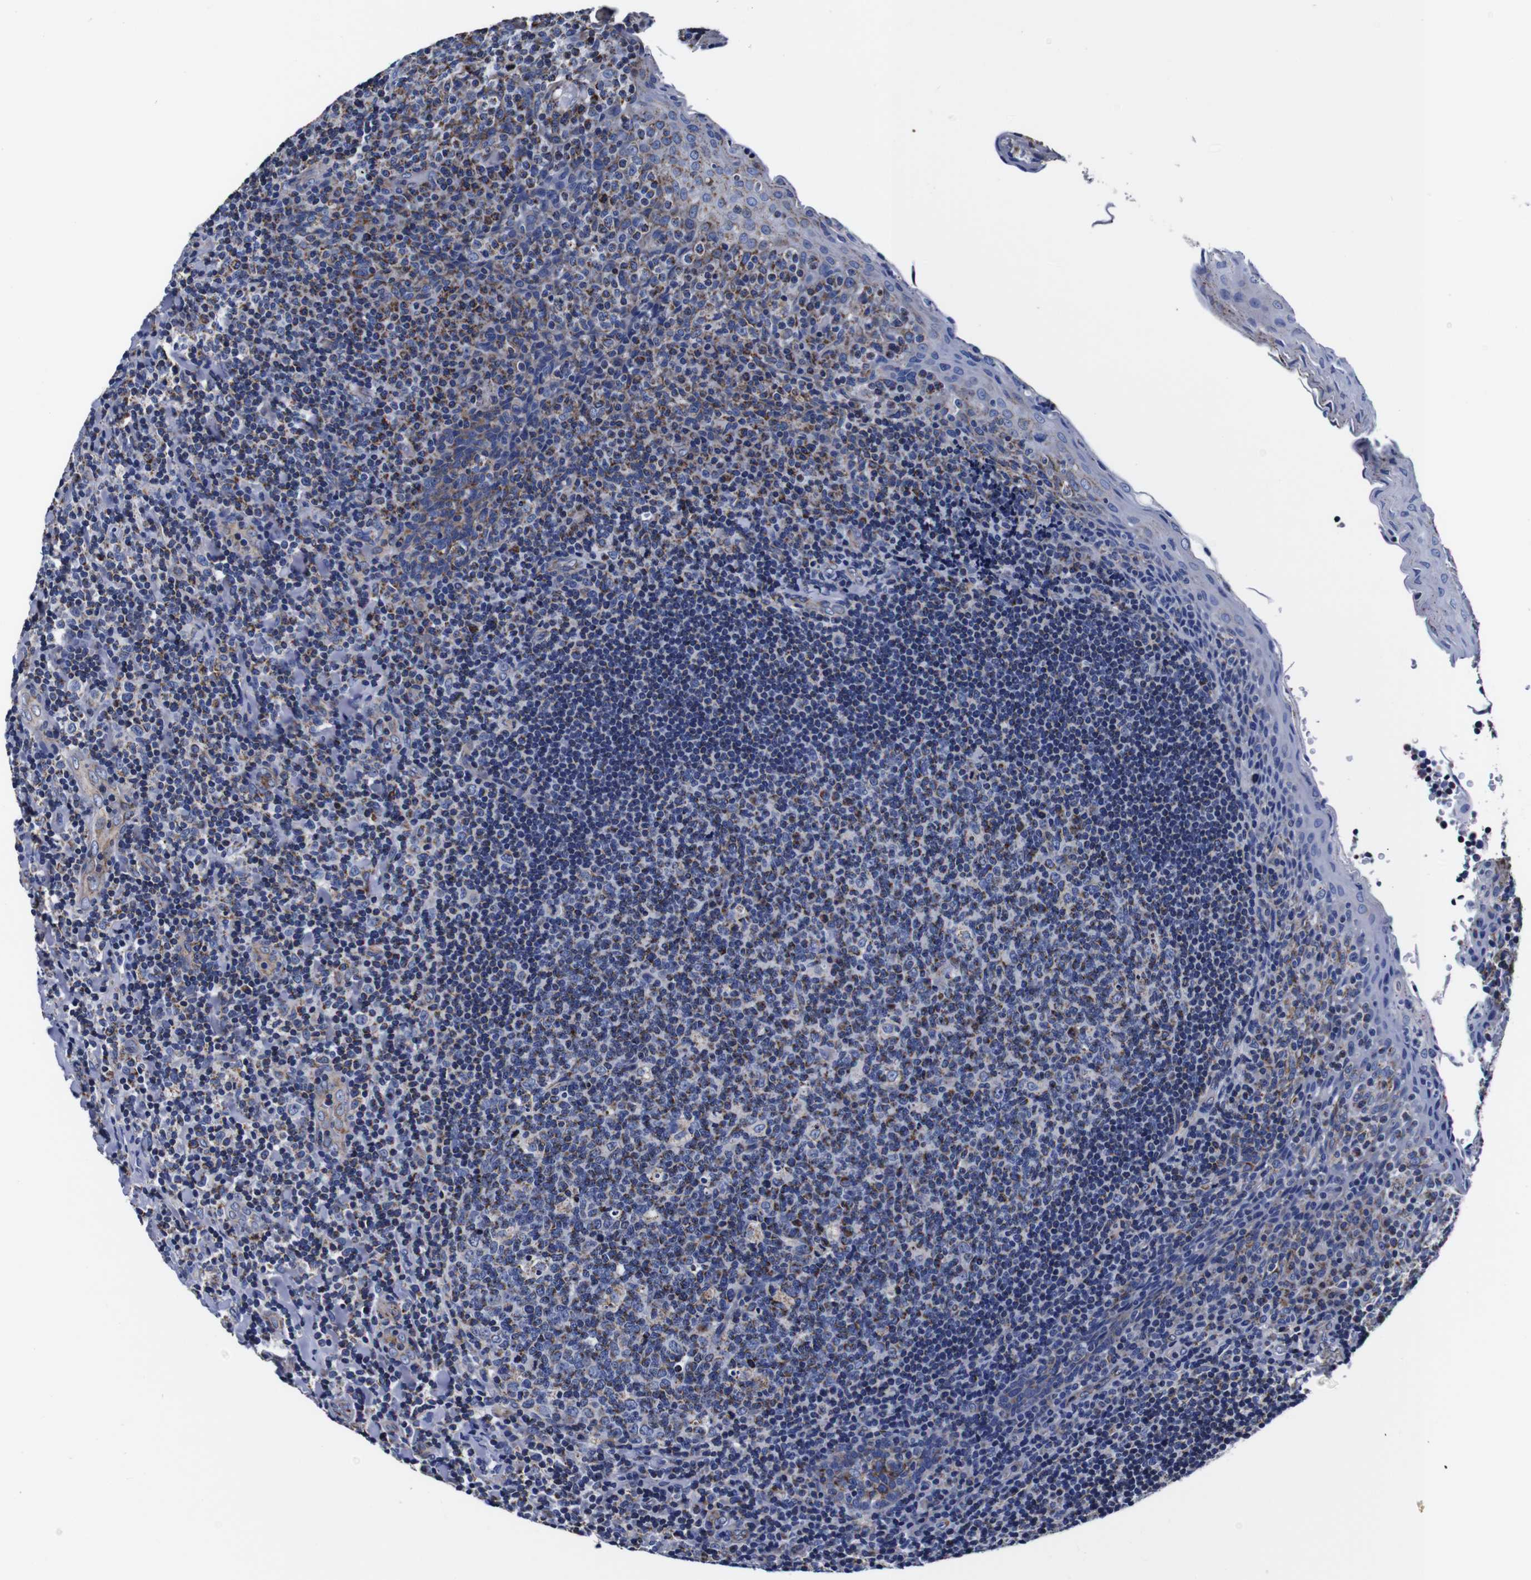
{"staining": {"intensity": "moderate", "quantity": "<25%", "location": "cytoplasmic/membranous"}, "tissue": "tonsil", "cell_type": "Germinal center cells", "image_type": "normal", "snomed": [{"axis": "morphology", "description": "Normal tissue, NOS"}, {"axis": "topography", "description": "Tonsil"}], "caption": "Moderate cytoplasmic/membranous protein expression is identified in approximately <25% of germinal center cells in tonsil. (Stains: DAB (3,3'-diaminobenzidine) in brown, nuclei in blue, Microscopy: brightfield microscopy at high magnification).", "gene": "FKBP9", "patient": {"sex": "male", "age": 17}}